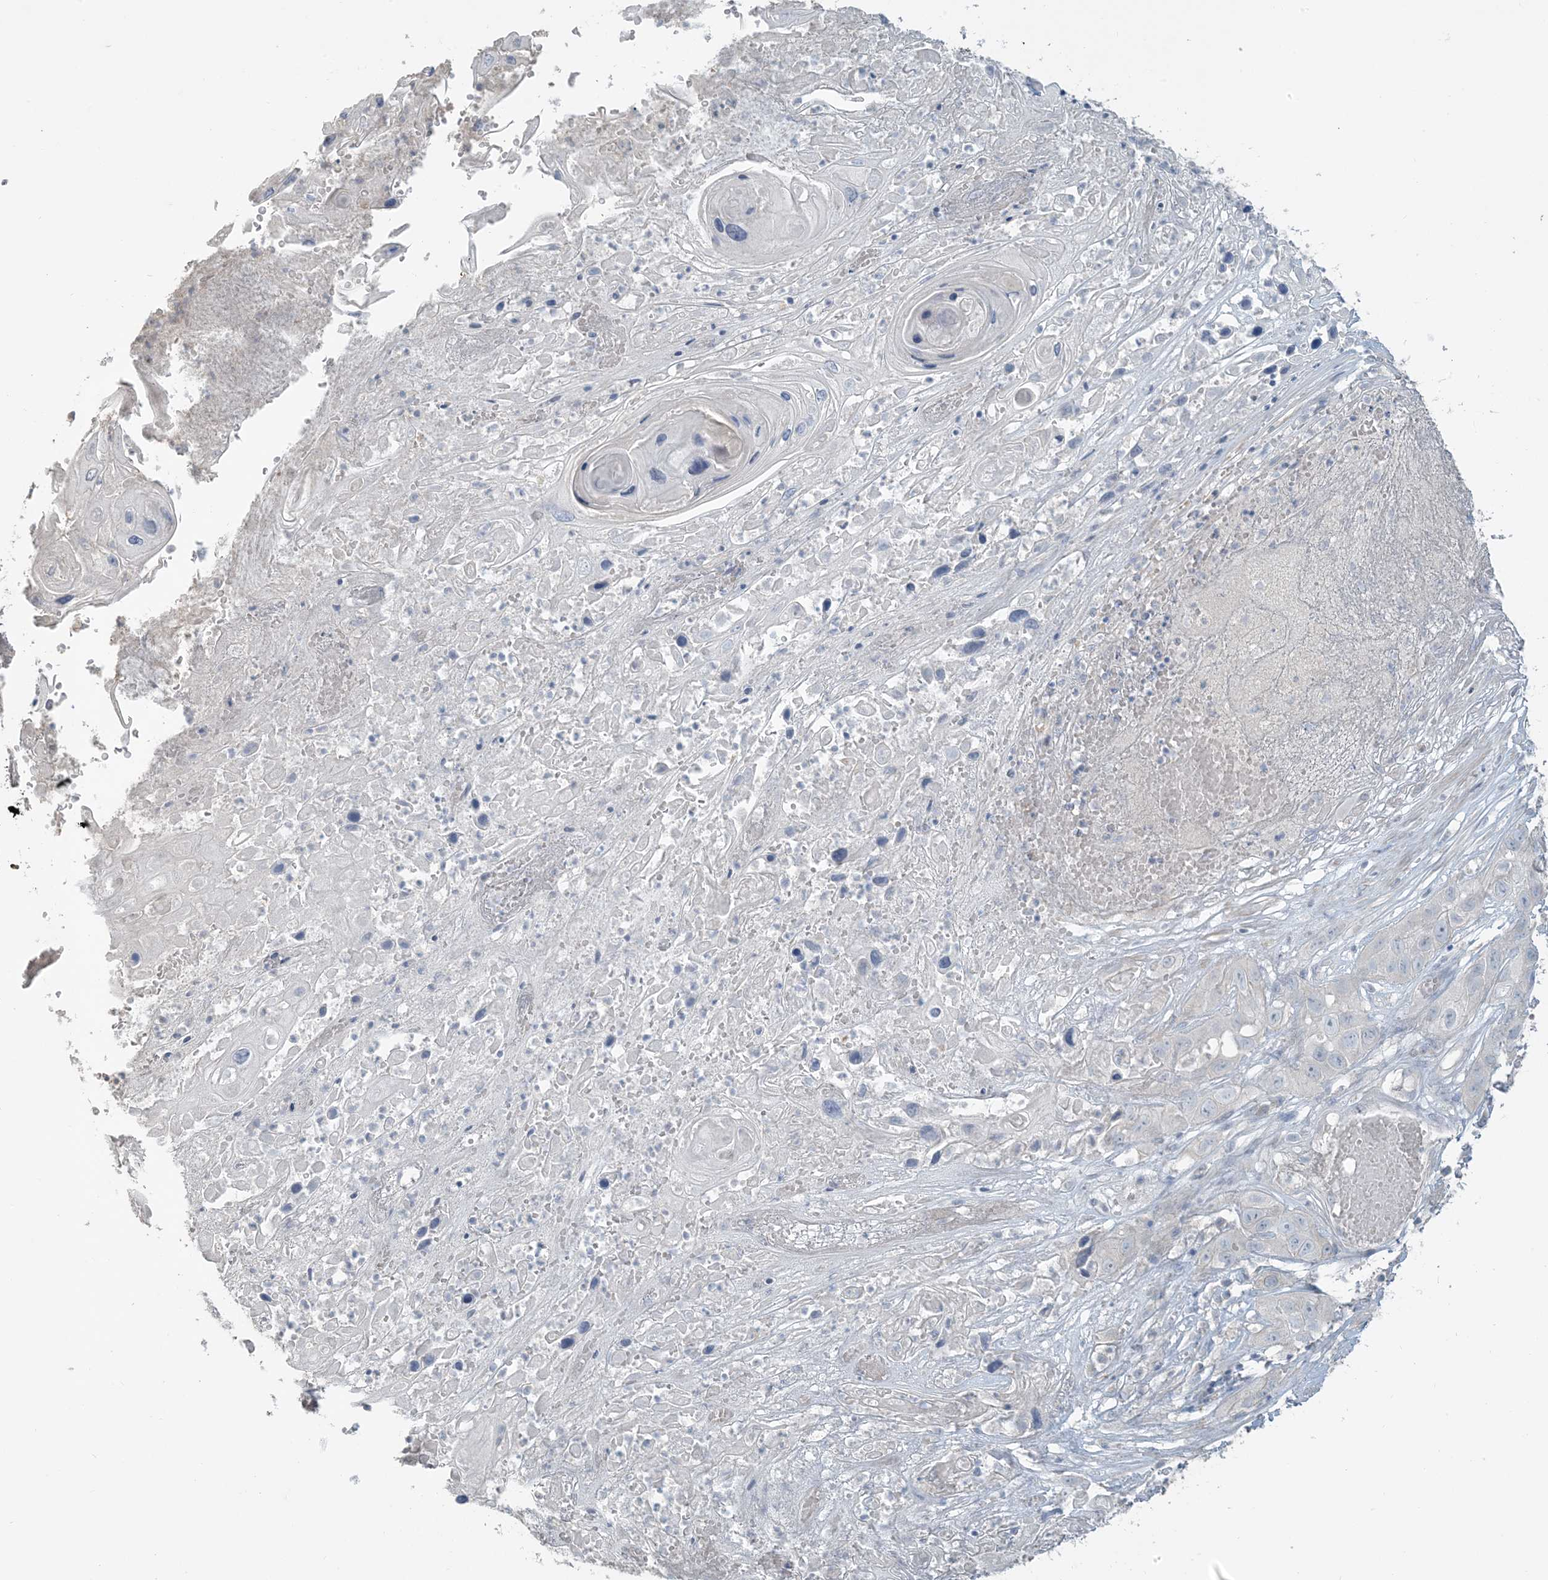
{"staining": {"intensity": "negative", "quantity": "none", "location": "none"}, "tissue": "skin cancer", "cell_type": "Tumor cells", "image_type": "cancer", "snomed": [{"axis": "morphology", "description": "Squamous cell carcinoma, NOS"}, {"axis": "topography", "description": "Skin"}], "caption": "Human skin squamous cell carcinoma stained for a protein using immunohistochemistry (IHC) exhibits no staining in tumor cells.", "gene": "NPHS2", "patient": {"sex": "male", "age": 55}}